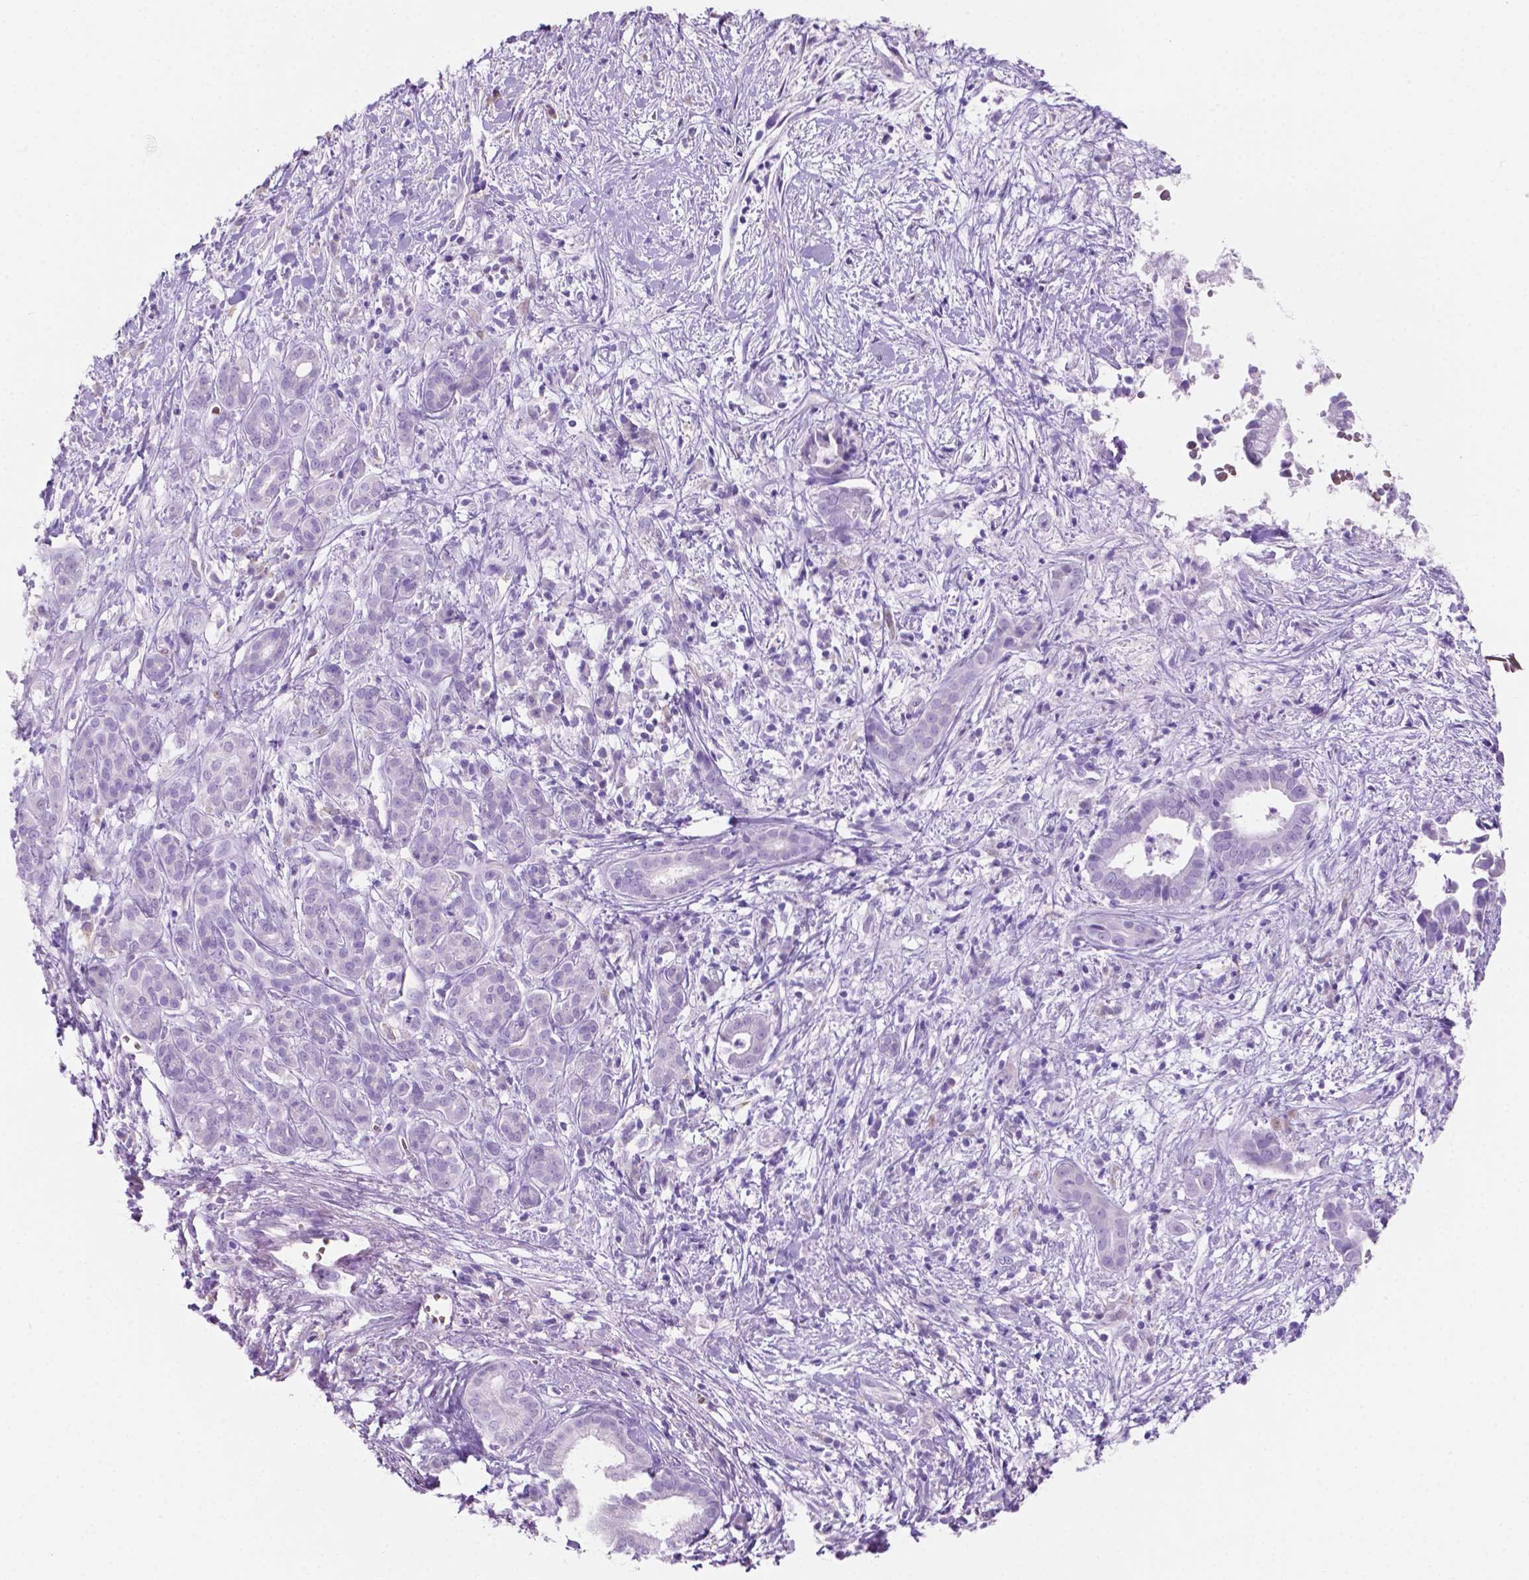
{"staining": {"intensity": "negative", "quantity": "none", "location": "none"}, "tissue": "pancreatic cancer", "cell_type": "Tumor cells", "image_type": "cancer", "snomed": [{"axis": "morphology", "description": "Adenocarcinoma, NOS"}, {"axis": "topography", "description": "Pancreas"}], "caption": "Immunohistochemistry (IHC) of human pancreatic adenocarcinoma shows no staining in tumor cells.", "gene": "GRIN2B", "patient": {"sex": "male", "age": 61}}